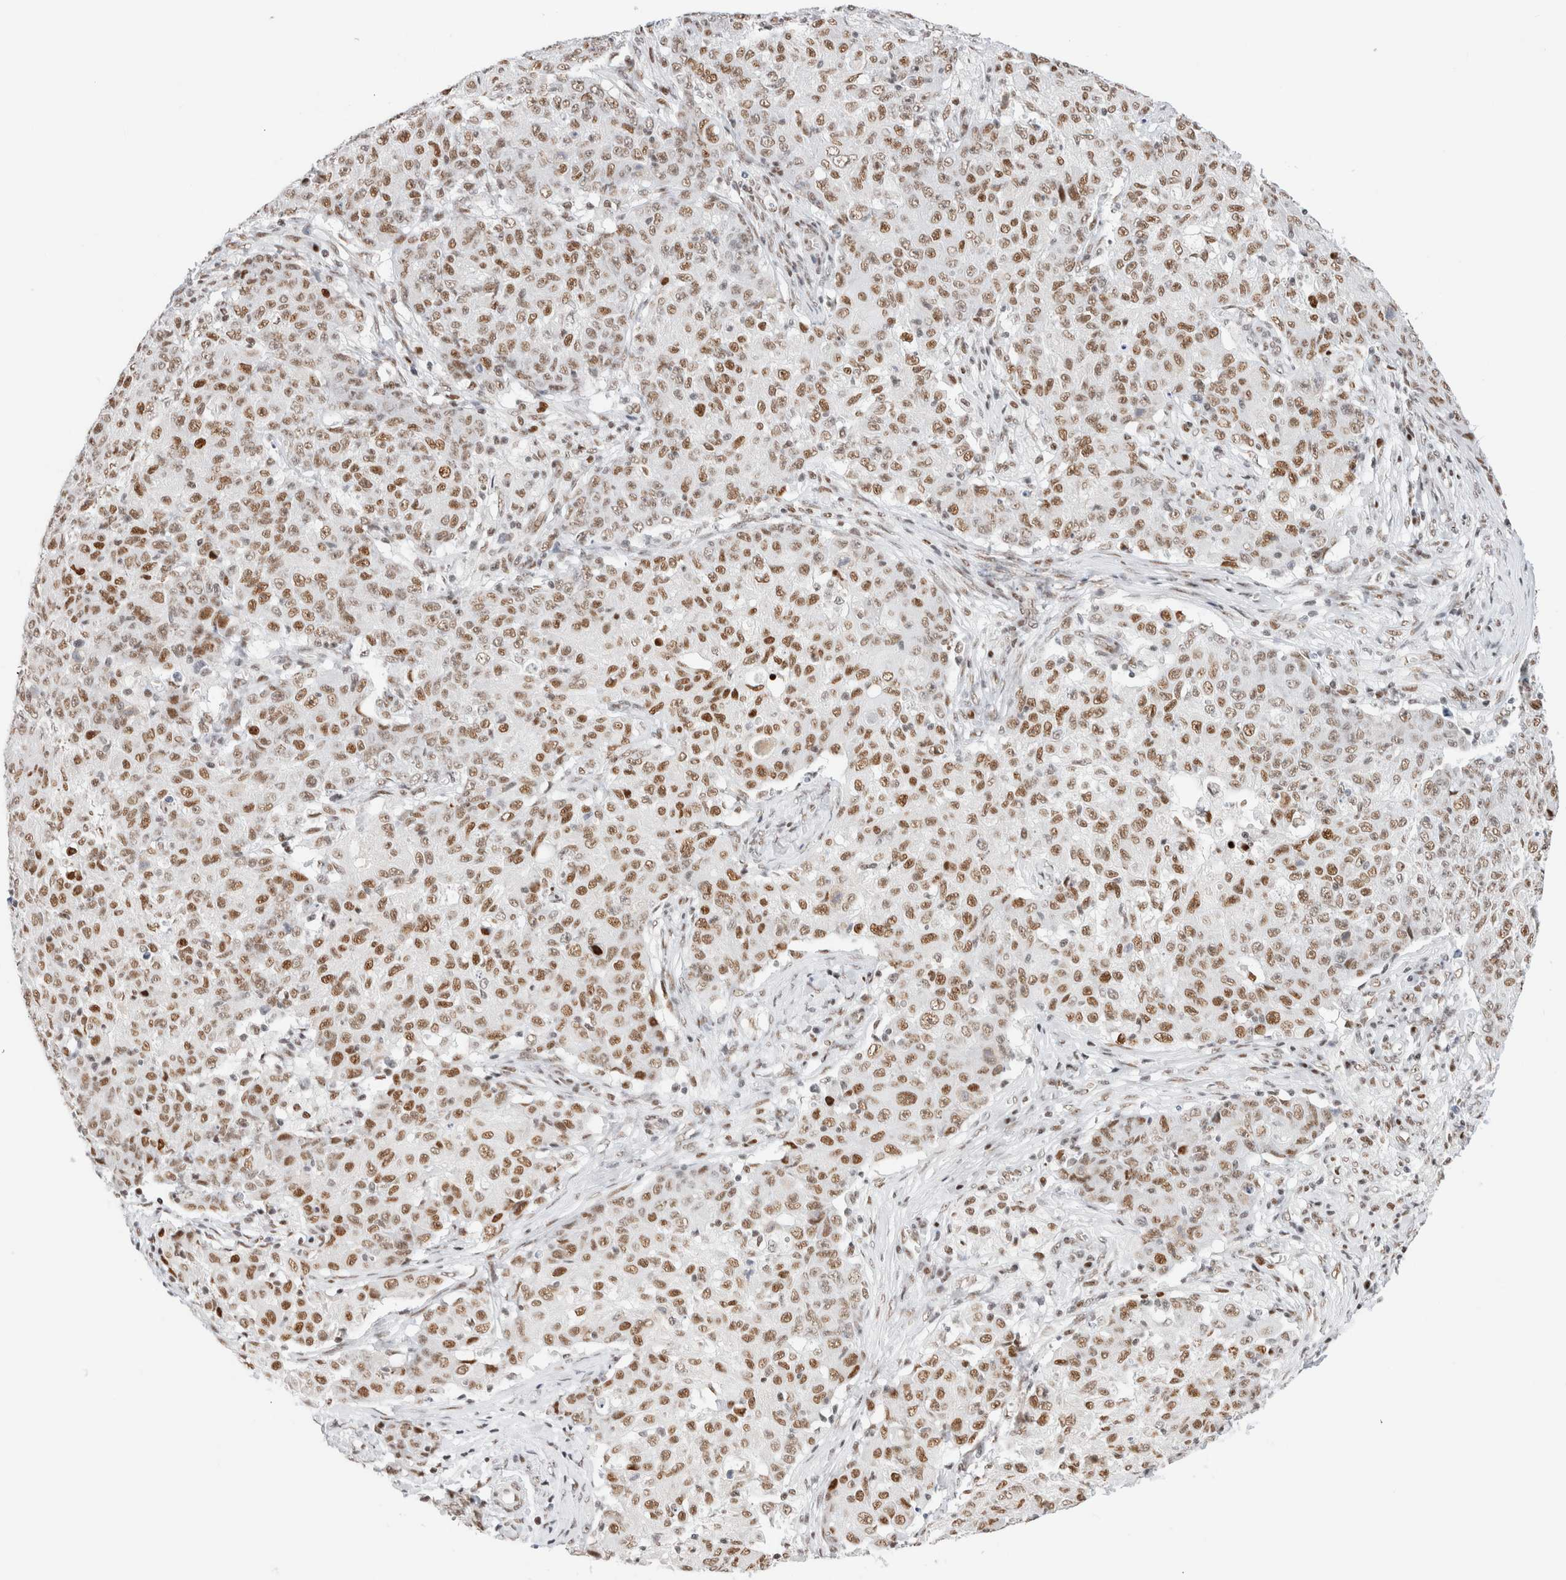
{"staining": {"intensity": "strong", "quantity": ">75%", "location": "nuclear"}, "tissue": "ovarian cancer", "cell_type": "Tumor cells", "image_type": "cancer", "snomed": [{"axis": "morphology", "description": "Carcinoma, endometroid"}, {"axis": "topography", "description": "Ovary"}], "caption": "Protein analysis of endometroid carcinoma (ovarian) tissue reveals strong nuclear expression in approximately >75% of tumor cells.", "gene": "ZNF282", "patient": {"sex": "female", "age": 42}}